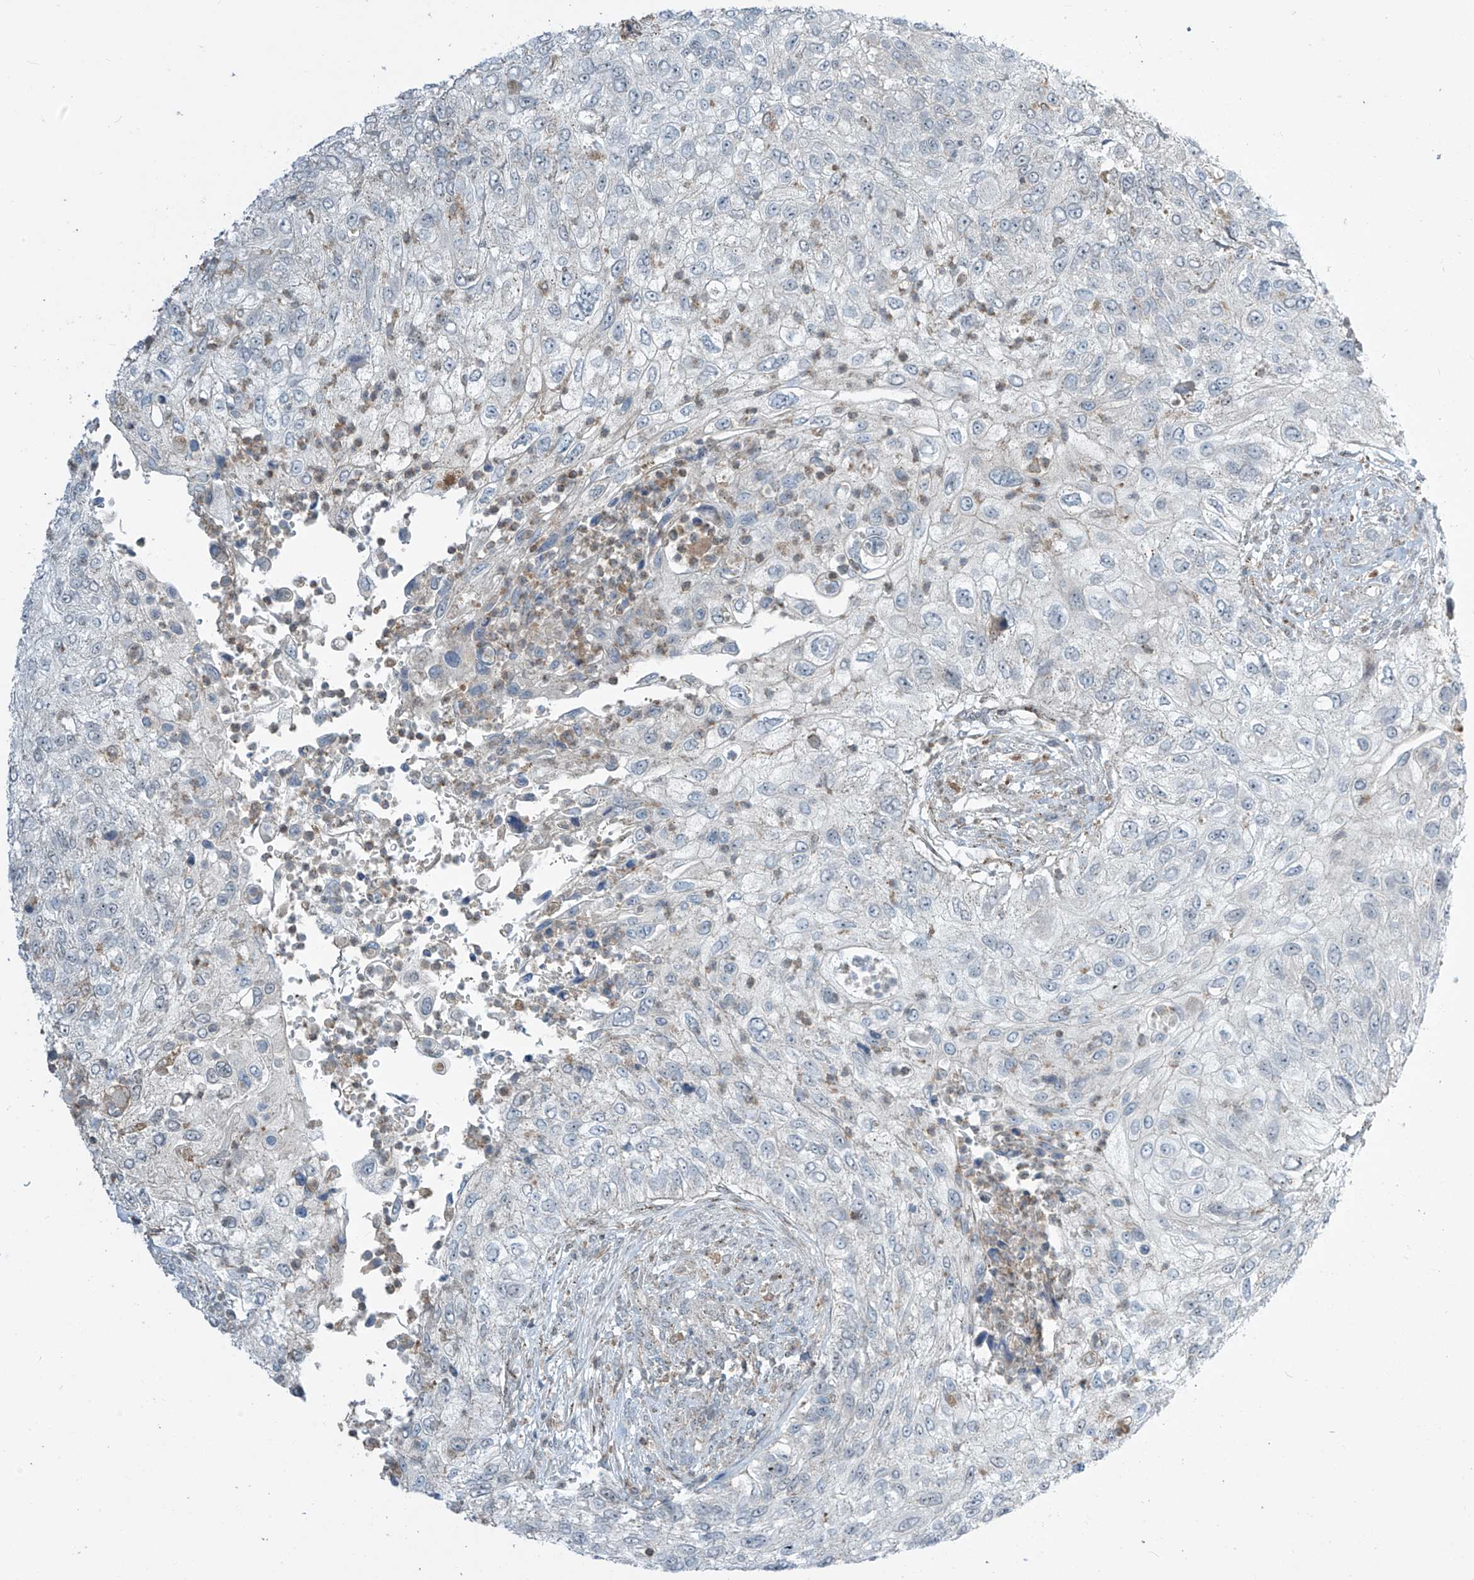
{"staining": {"intensity": "negative", "quantity": "none", "location": "none"}, "tissue": "urothelial cancer", "cell_type": "Tumor cells", "image_type": "cancer", "snomed": [{"axis": "morphology", "description": "Urothelial carcinoma, High grade"}, {"axis": "topography", "description": "Urinary bladder"}], "caption": "DAB immunohistochemical staining of urothelial cancer reveals no significant staining in tumor cells.", "gene": "PARVG", "patient": {"sex": "female", "age": 60}}